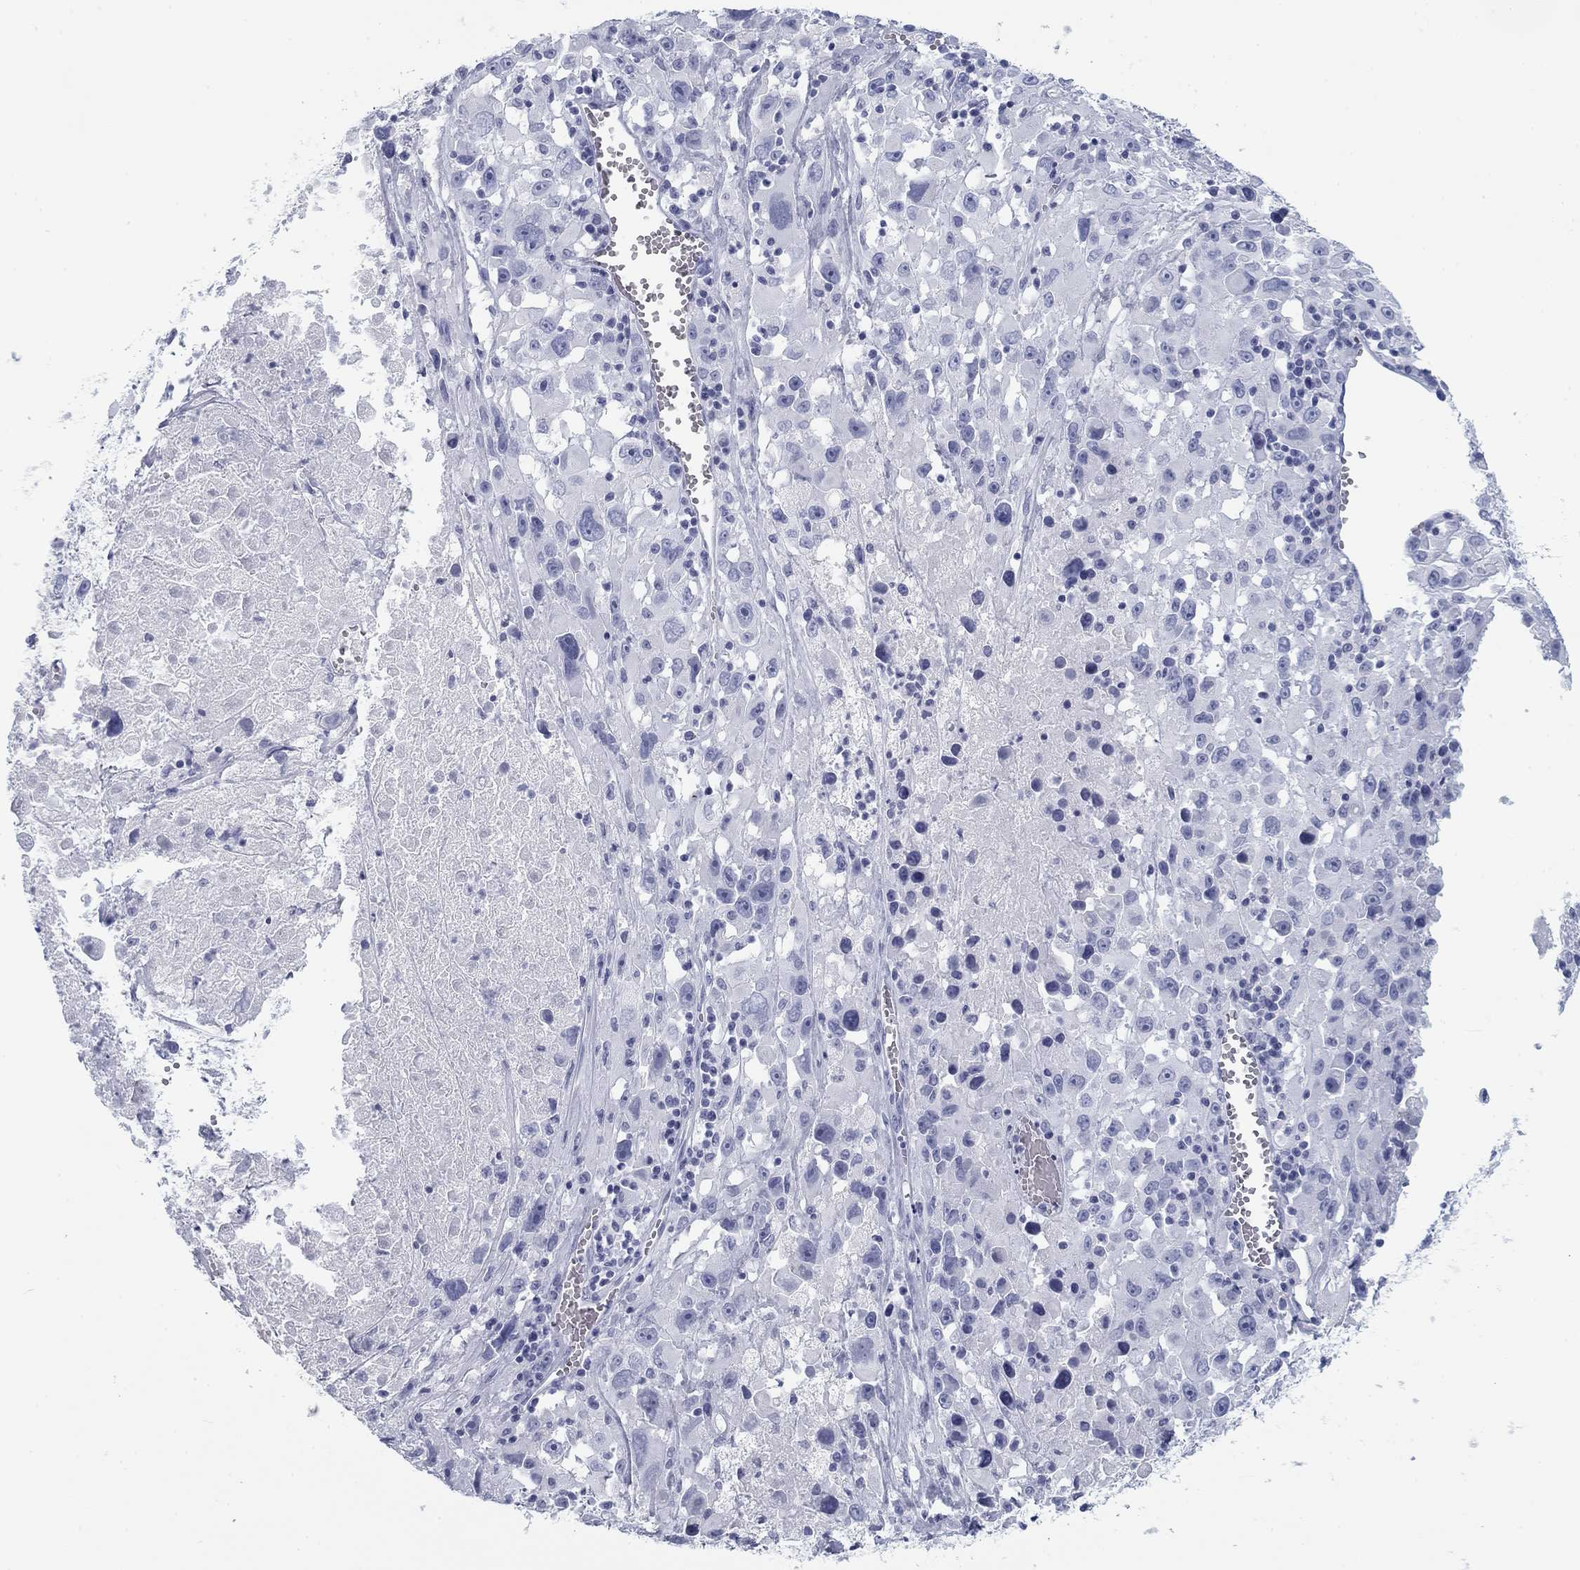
{"staining": {"intensity": "negative", "quantity": "none", "location": "none"}, "tissue": "melanoma", "cell_type": "Tumor cells", "image_type": "cancer", "snomed": [{"axis": "morphology", "description": "Malignant melanoma, Metastatic site"}, {"axis": "topography", "description": "Lymph node"}], "caption": "Immunohistochemistry photomicrograph of neoplastic tissue: melanoma stained with DAB (3,3'-diaminobenzidine) displays no significant protein staining in tumor cells.", "gene": "CALB1", "patient": {"sex": "male", "age": 50}}